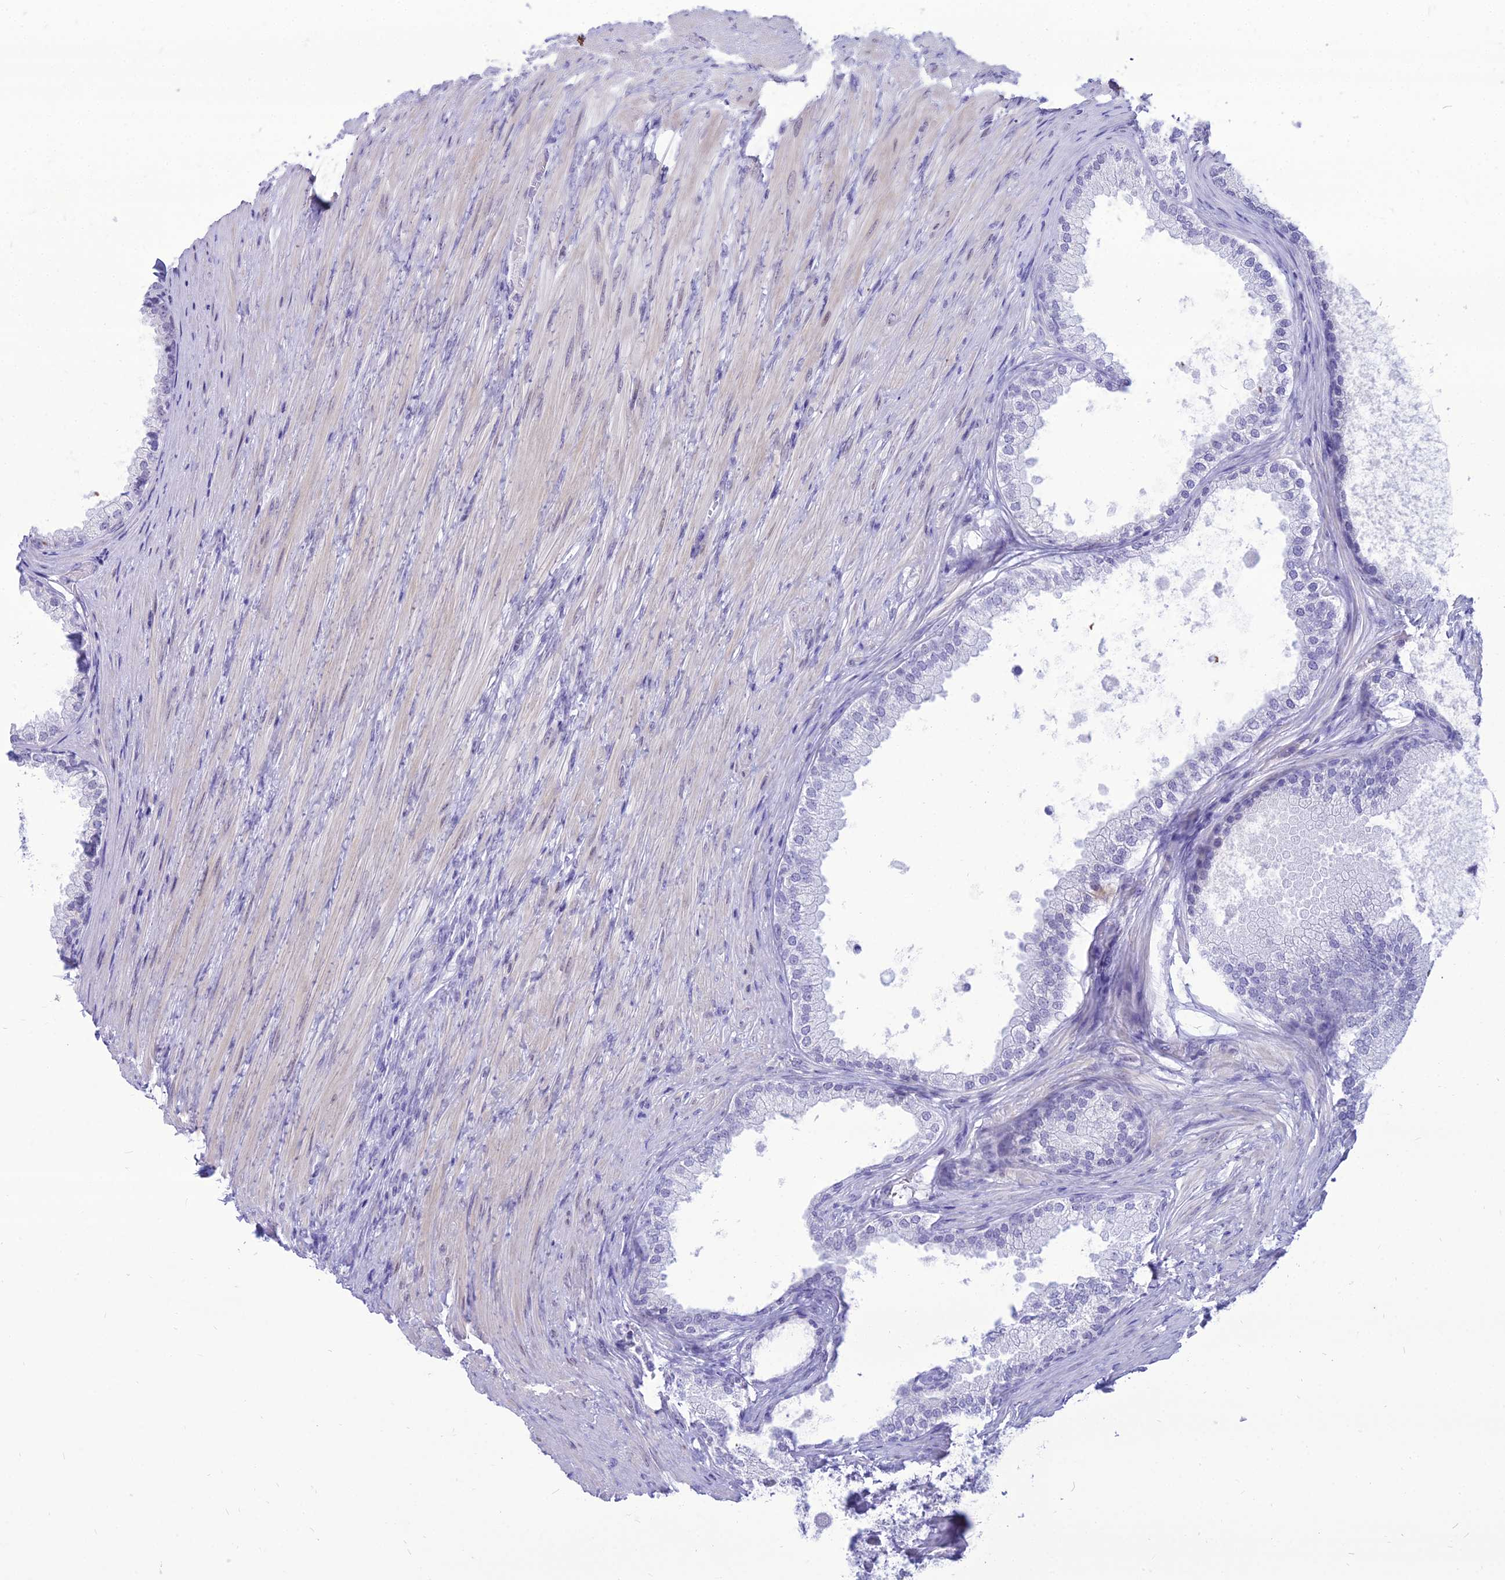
{"staining": {"intensity": "negative", "quantity": "none", "location": "none"}, "tissue": "prostate", "cell_type": "Glandular cells", "image_type": "normal", "snomed": [{"axis": "morphology", "description": "Normal tissue, NOS"}, {"axis": "topography", "description": "Prostate"}], "caption": "DAB (3,3'-diaminobenzidine) immunohistochemical staining of normal prostate demonstrates no significant positivity in glandular cells.", "gene": "DHX40", "patient": {"sex": "male", "age": 76}}